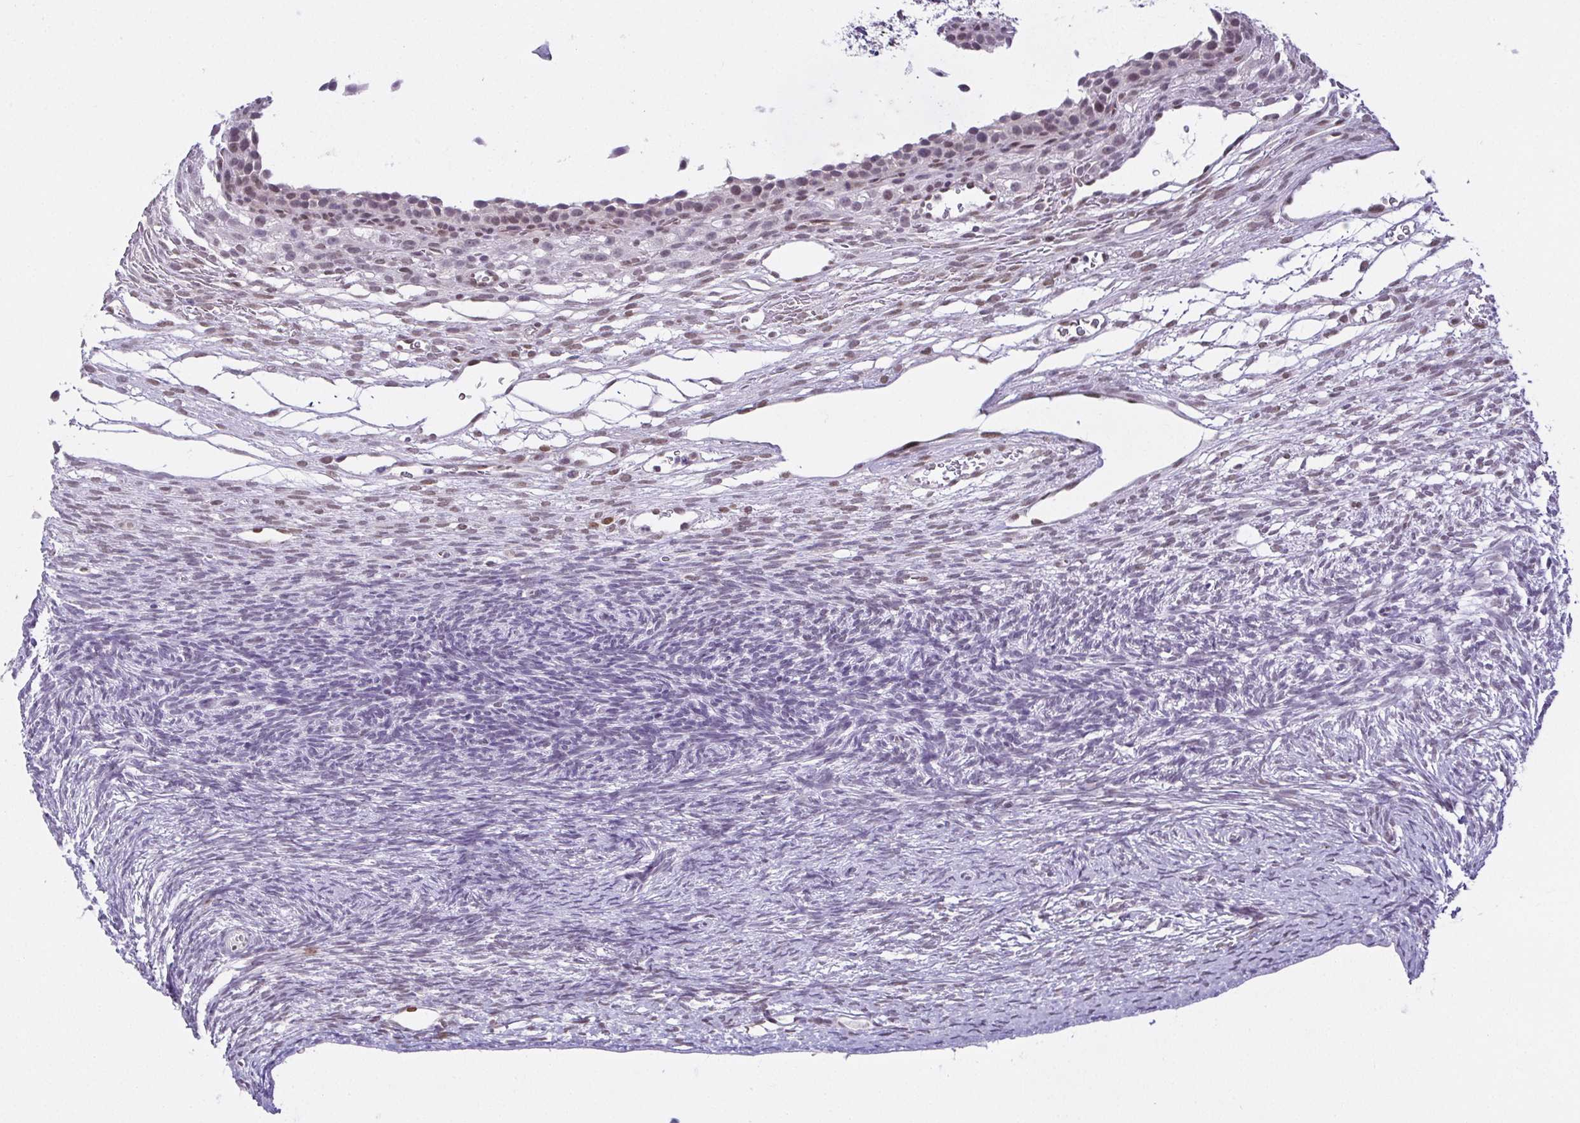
{"staining": {"intensity": "negative", "quantity": "none", "location": "none"}, "tissue": "ovary", "cell_type": "Follicle cells", "image_type": "normal", "snomed": [{"axis": "morphology", "description": "Normal tissue, NOS"}, {"axis": "topography", "description": "Ovary"}], "caption": "Histopathology image shows no significant protein expression in follicle cells of benign ovary. Brightfield microscopy of immunohistochemistry stained with DAB (3,3'-diaminobenzidine) (brown) and hematoxylin (blue), captured at high magnification.", "gene": "RBM3", "patient": {"sex": "female", "age": 34}}